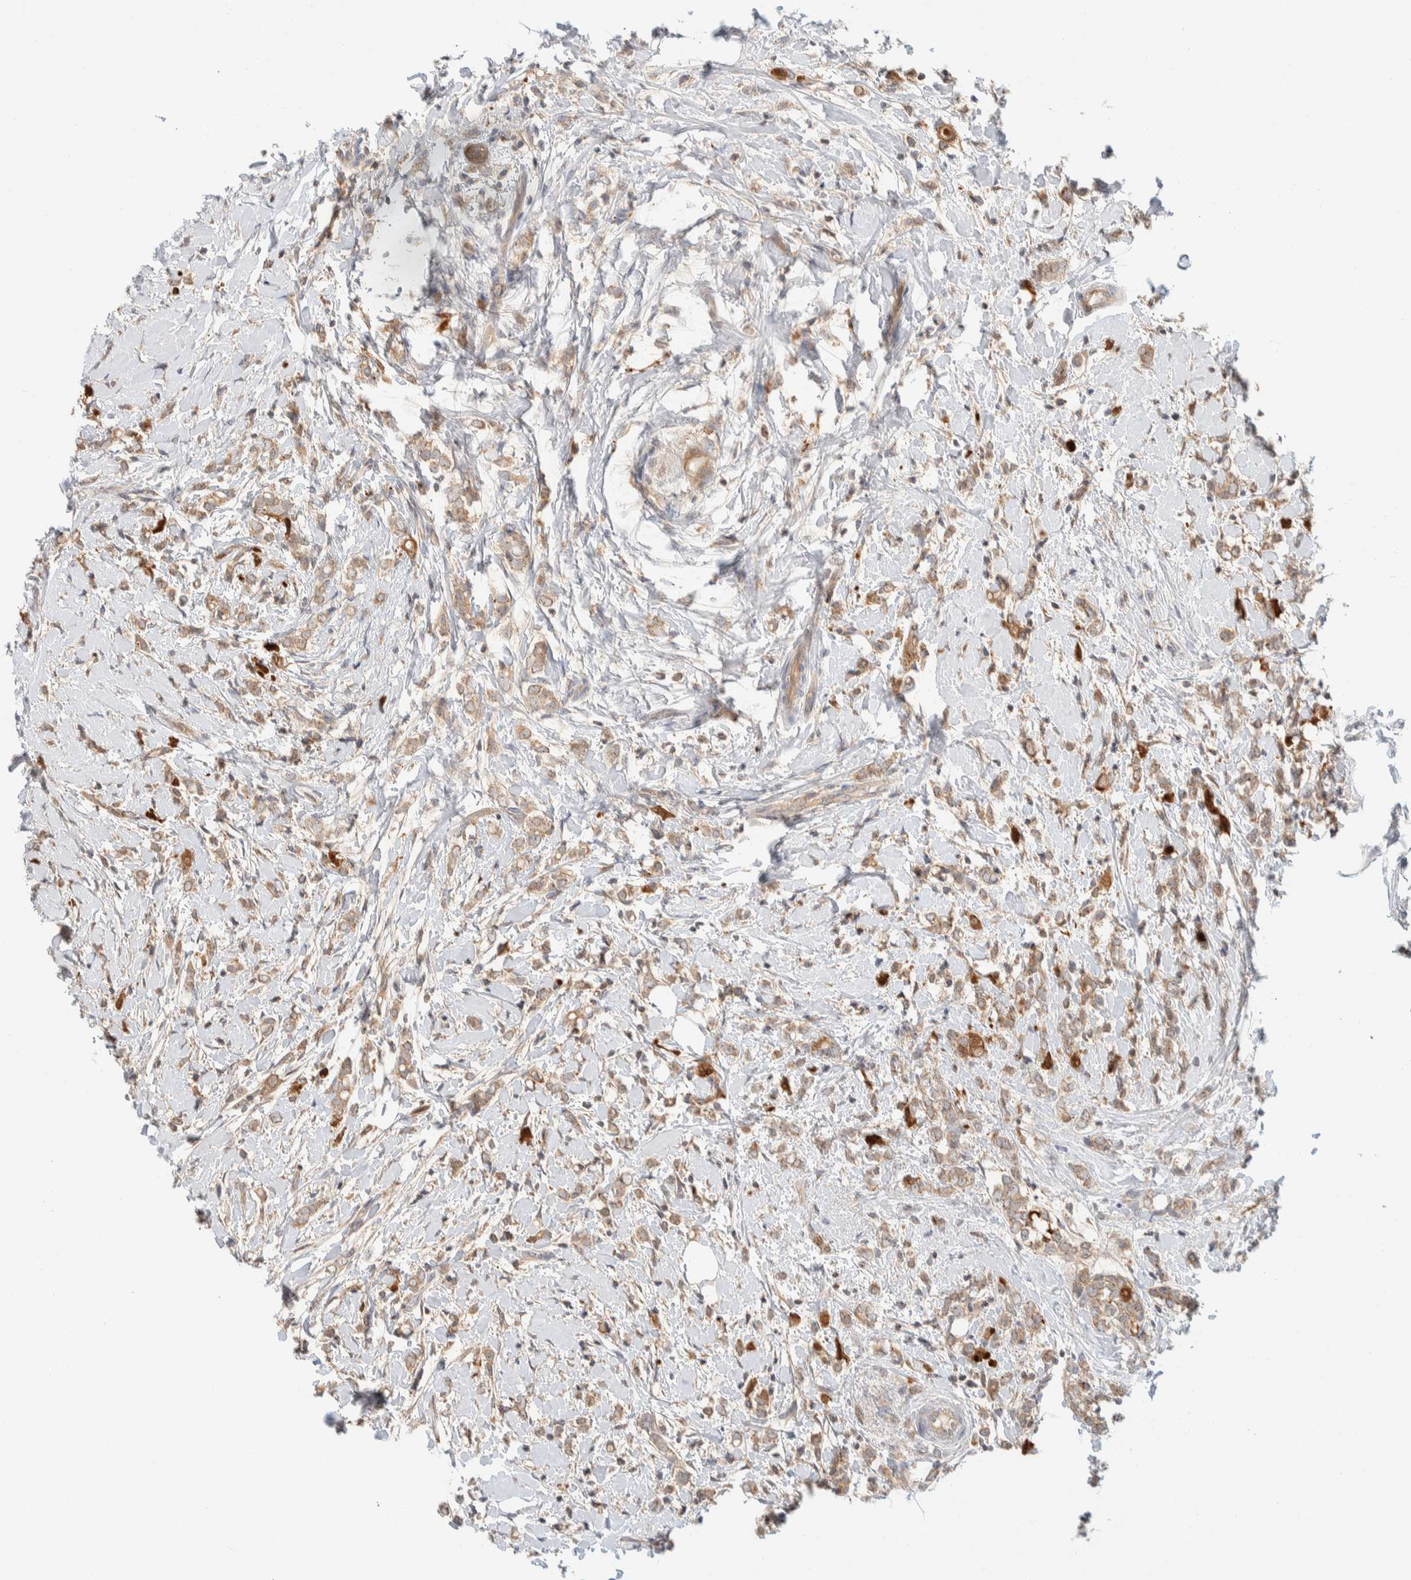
{"staining": {"intensity": "moderate", "quantity": ">75%", "location": "cytoplasmic/membranous"}, "tissue": "breast cancer", "cell_type": "Tumor cells", "image_type": "cancer", "snomed": [{"axis": "morphology", "description": "Normal tissue, NOS"}, {"axis": "morphology", "description": "Lobular carcinoma"}, {"axis": "topography", "description": "Breast"}], "caption": "IHC photomicrograph of neoplastic tissue: human breast cancer stained using immunohistochemistry (IHC) reveals medium levels of moderate protein expression localized specifically in the cytoplasmic/membranous of tumor cells, appearing as a cytoplasmic/membranous brown color.", "gene": "GCLM", "patient": {"sex": "female", "age": 47}}